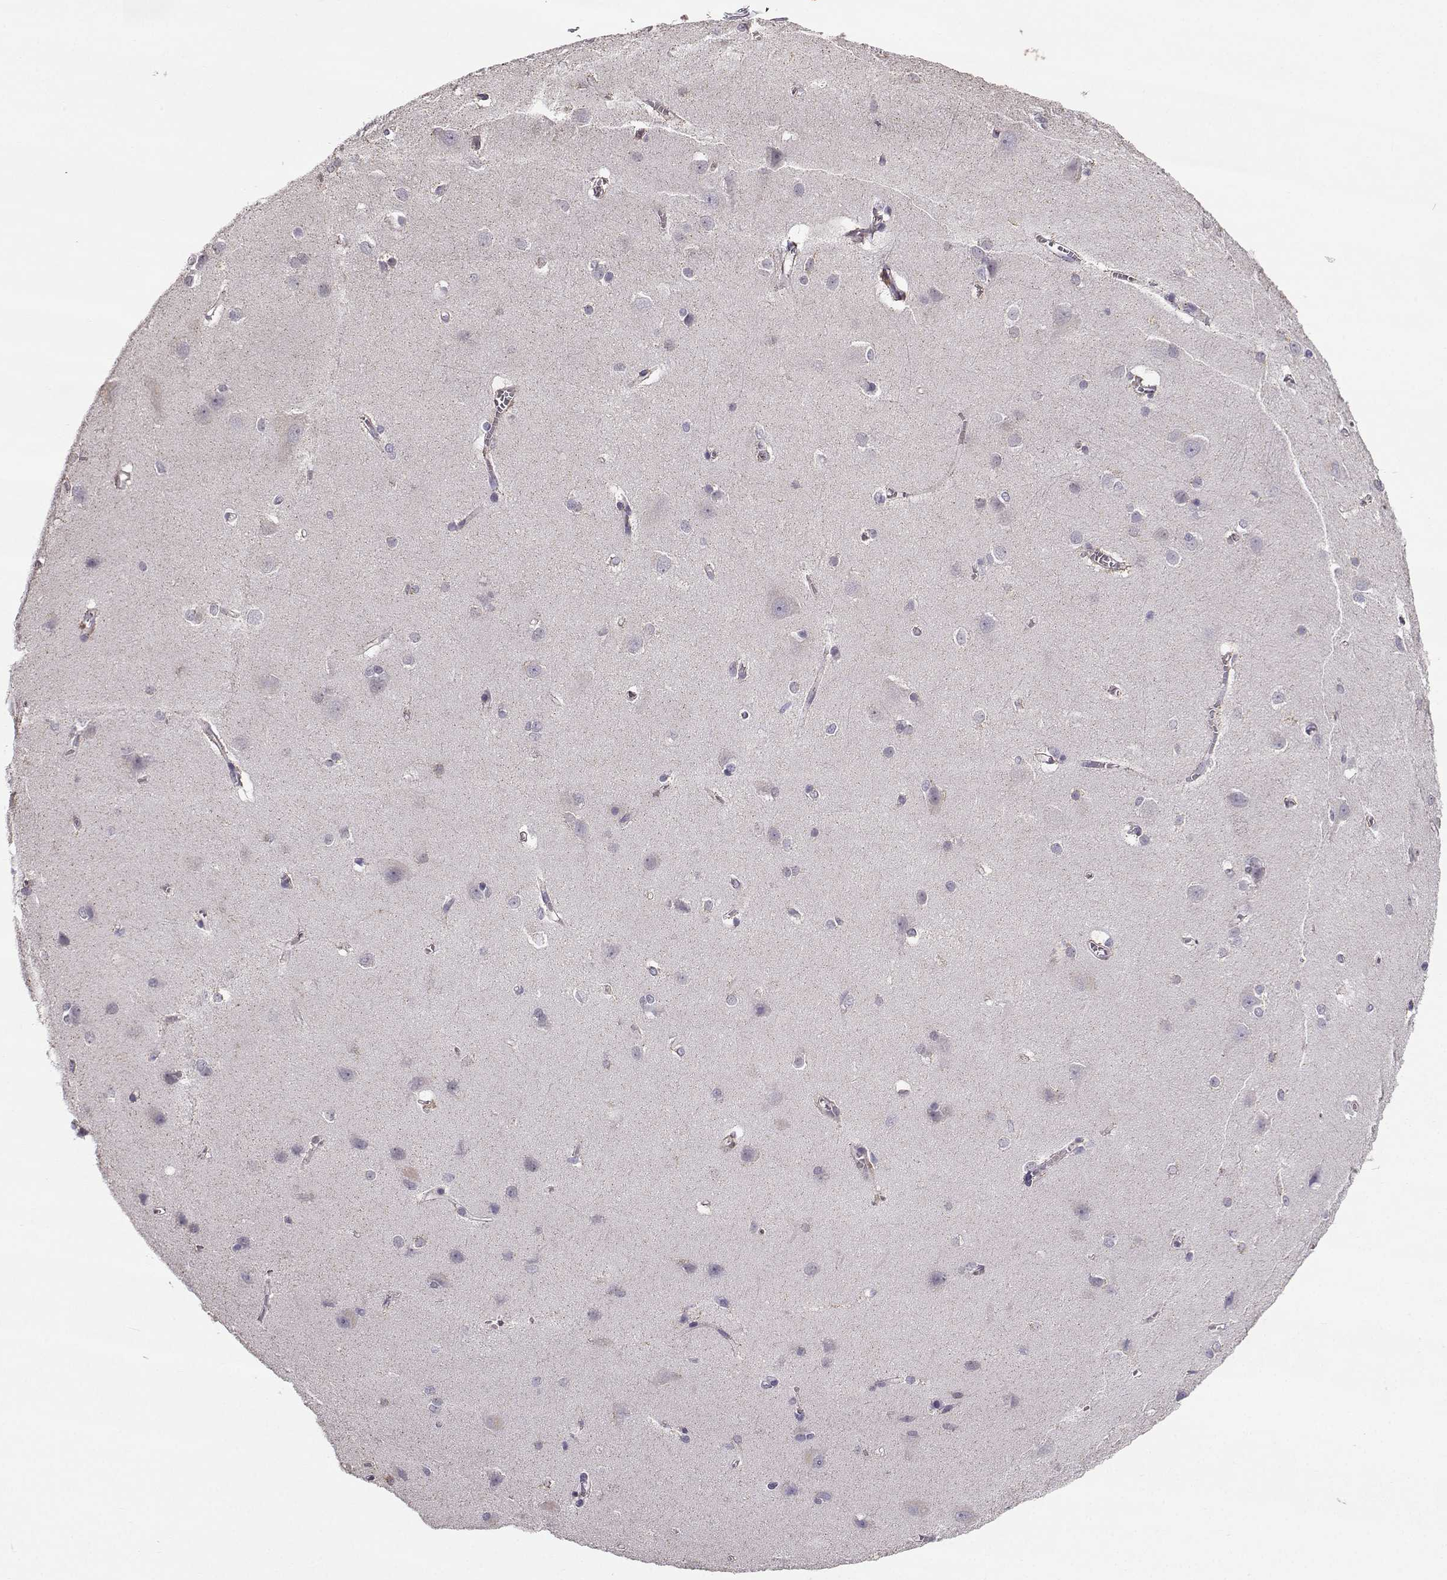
{"staining": {"intensity": "negative", "quantity": "none", "location": "none"}, "tissue": "cerebral cortex", "cell_type": "Endothelial cells", "image_type": "normal", "snomed": [{"axis": "morphology", "description": "Normal tissue, NOS"}, {"axis": "topography", "description": "Cerebral cortex"}], "caption": "Immunohistochemistry (IHC) histopathology image of normal human cerebral cortex stained for a protein (brown), which demonstrates no expression in endothelial cells. Brightfield microscopy of immunohistochemistry (IHC) stained with DAB (brown) and hematoxylin (blue), captured at high magnification.", "gene": "TSPYL5", "patient": {"sex": "male", "age": 37}}